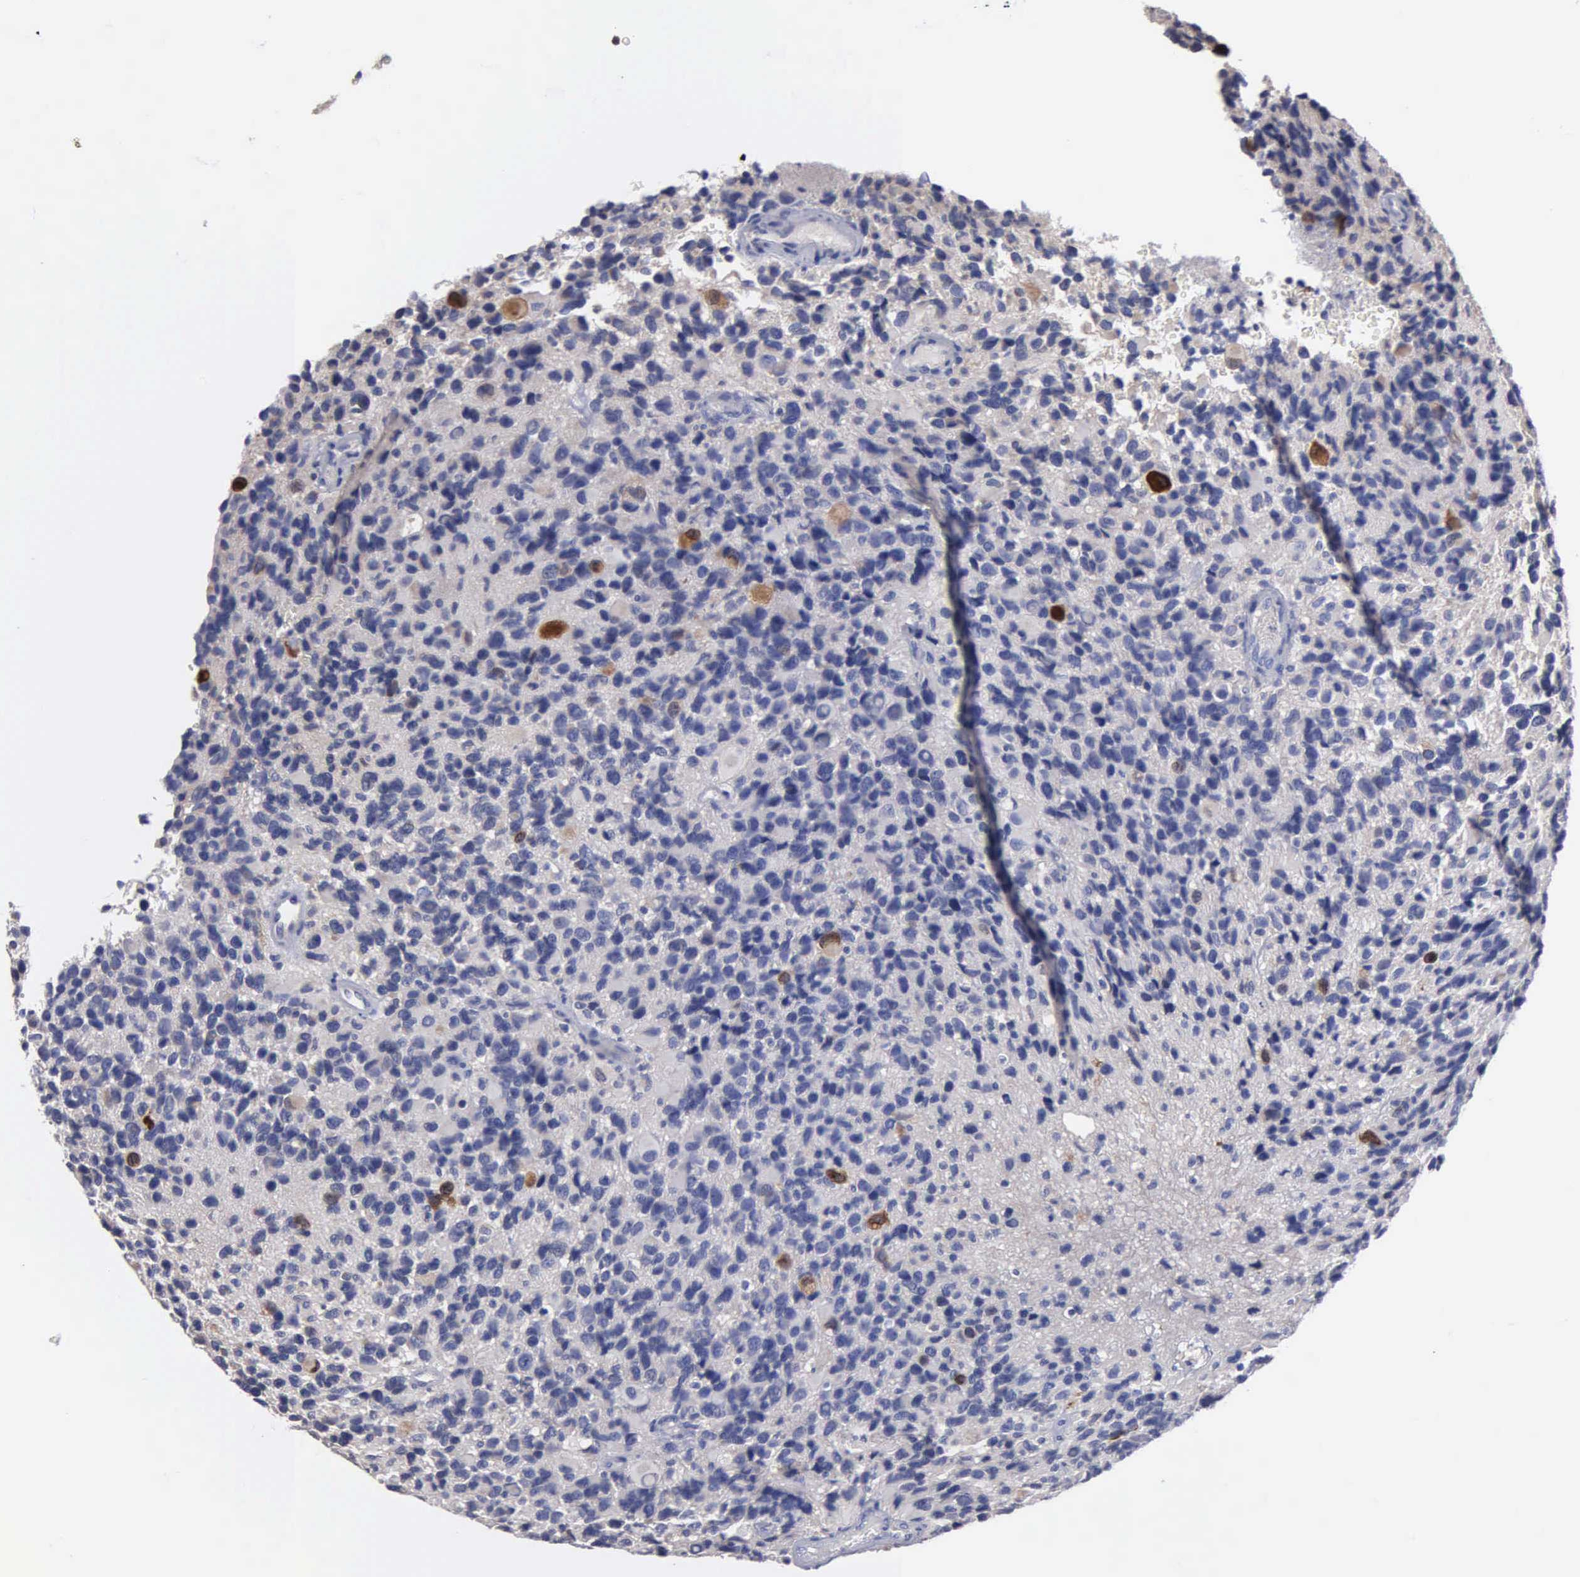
{"staining": {"intensity": "negative", "quantity": "none", "location": "none"}, "tissue": "glioma", "cell_type": "Tumor cells", "image_type": "cancer", "snomed": [{"axis": "morphology", "description": "Glioma, malignant, High grade"}, {"axis": "topography", "description": "Brain"}], "caption": "Human glioma stained for a protein using IHC reveals no expression in tumor cells.", "gene": "PTGS2", "patient": {"sex": "male", "age": 77}}